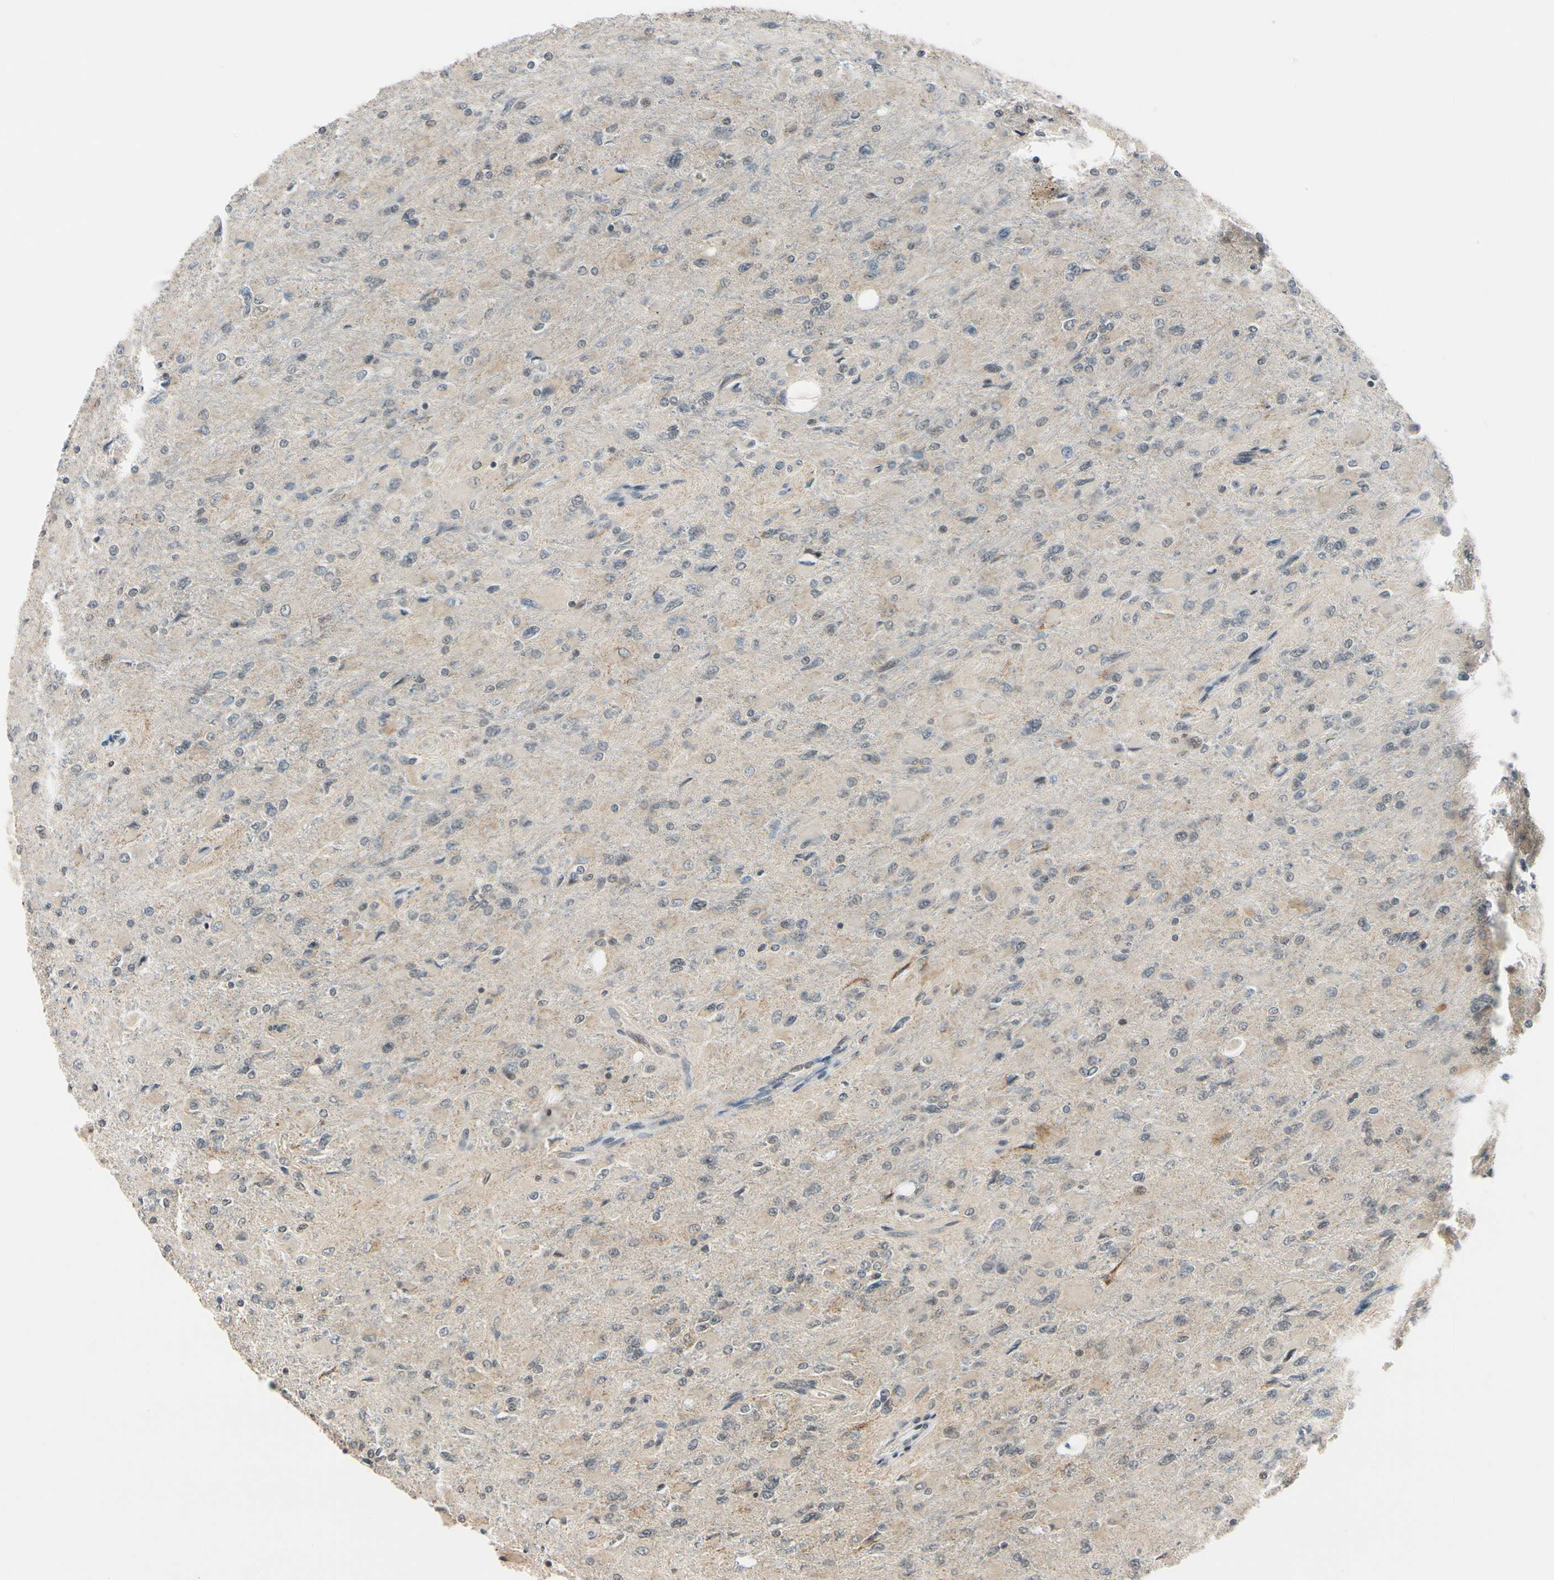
{"staining": {"intensity": "weak", "quantity": "<25%", "location": "cytoplasmic/membranous"}, "tissue": "glioma", "cell_type": "Tumor cells", "image_type": "cancer", "snomed": [{"axis": "morphology", "description": "Glioma, malignant, High grade"}, {"axis": "topography", "description": "Cerebral cortex"}], "caption": "This is an immunohistochemistry (IHC) photomicrograph of human glioma. There is no positivity in tumor cells.", "gene": "TAF12", "patient": {"sex": "female", "age": 36}}